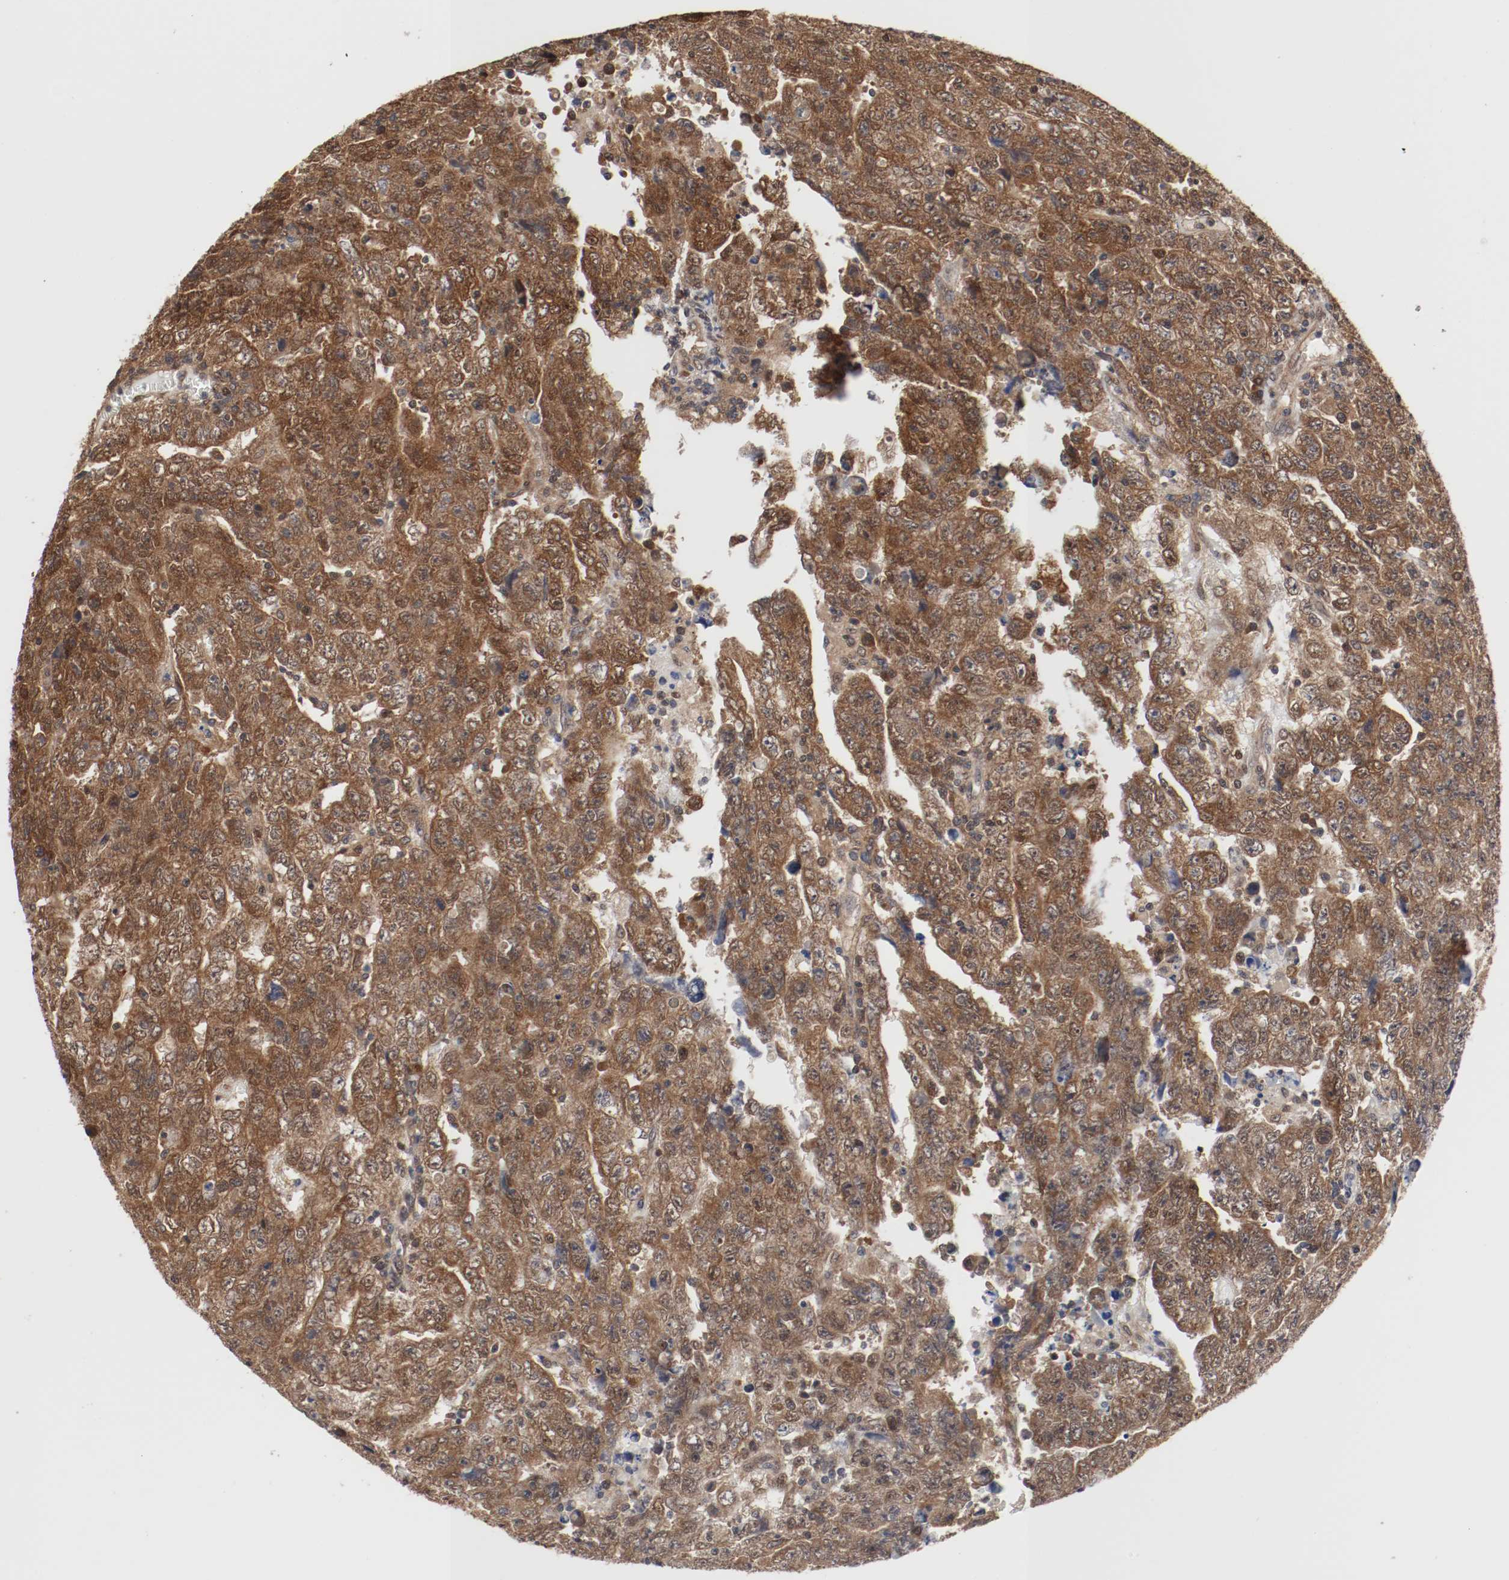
{"staining": {"intensity": "strong", "quantity": ">75%", "location": "cytoplasmic/membranous"}, "tissue": "testis cancer", "cell_type": "Tumor cells", "image_type": "cancer", "snomed": [{"axis": "morphology", "description": "Carcinoma, Embryonal, NOS"}, {"axis": "topography", "description": "Testis"}], "caption": "This image exhibits testis embryonal carcinoma stained with immunohistochemistry (IHC) to label a protein in brown. The cytoplasmic/membranous of tumor cells show strong positivity for the protein. Nuclei are counter-stained blue.", "gene": "AFG3L2", "patient": {"sex": "male", "age": 28}}